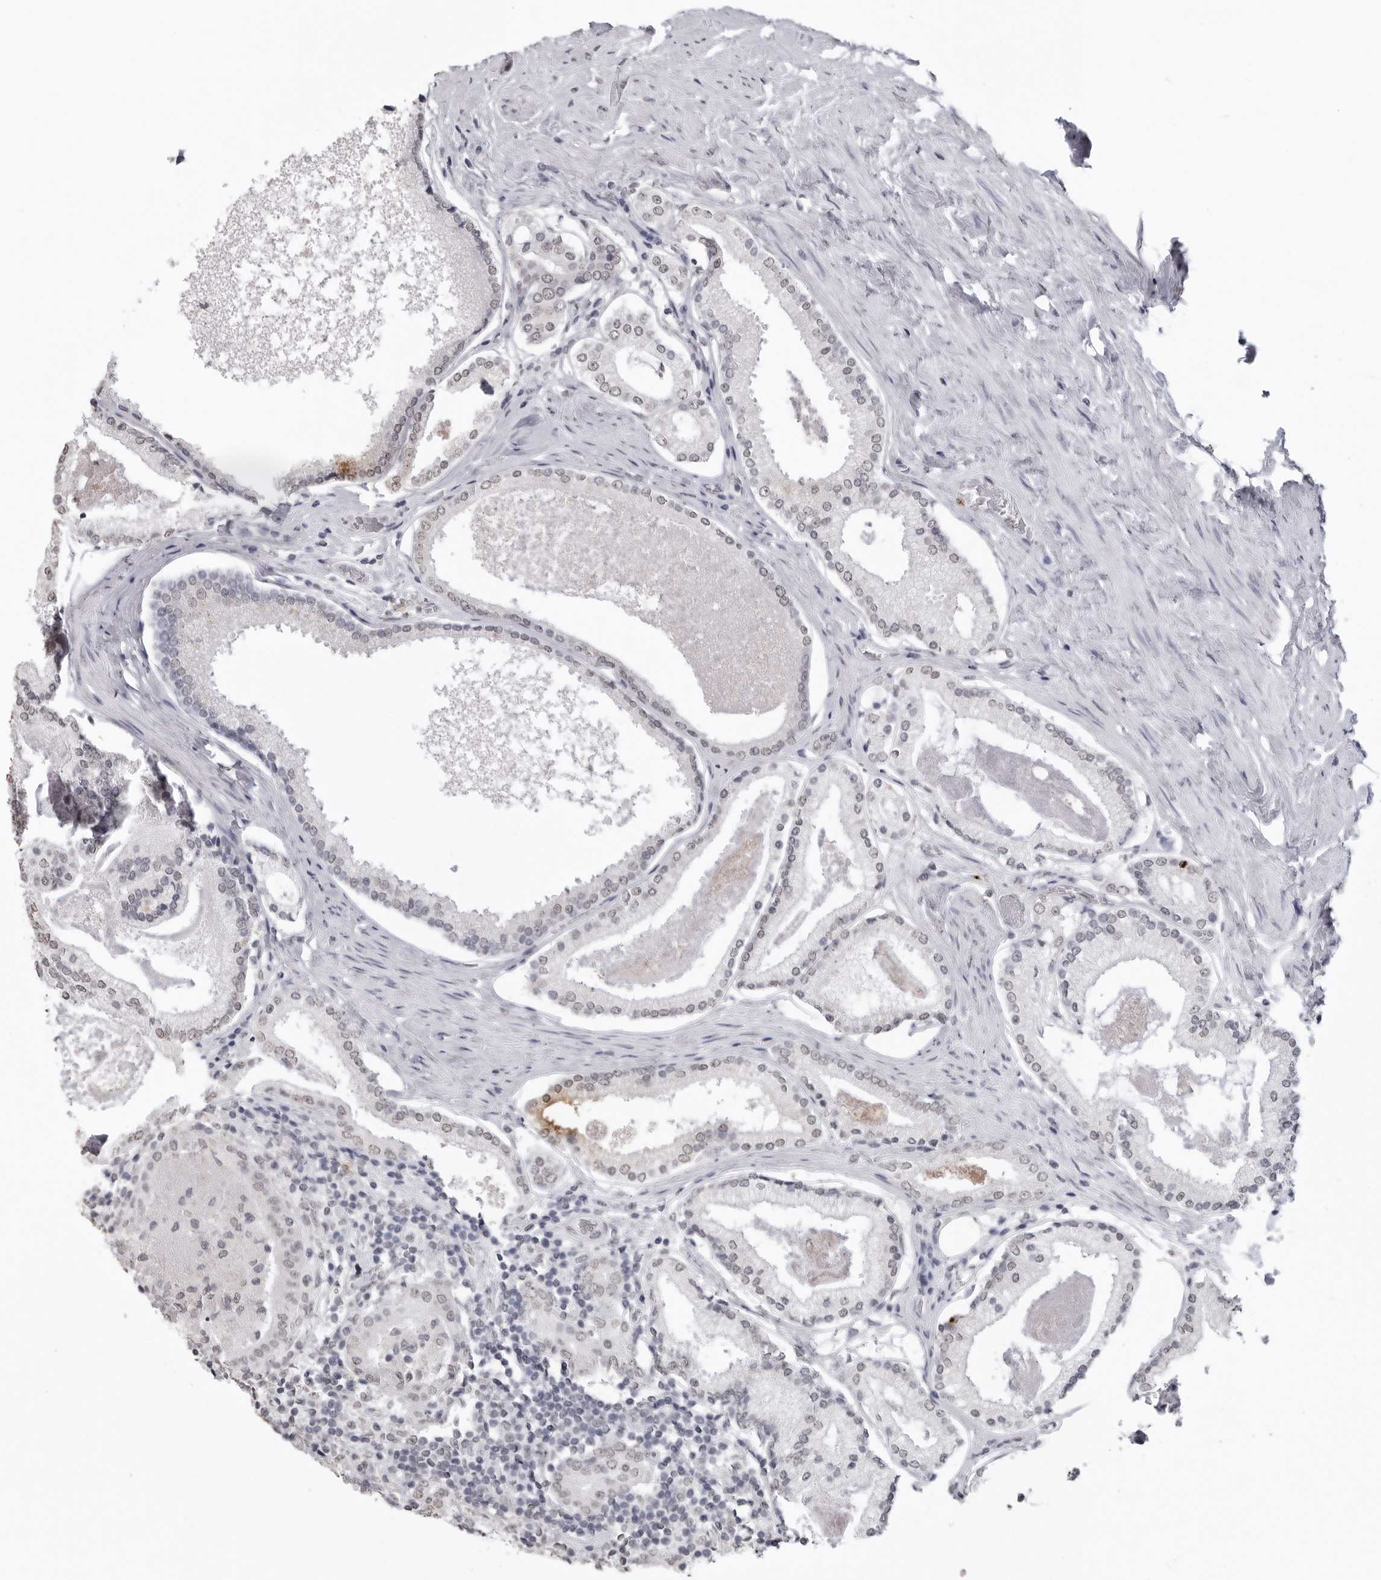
{"staining": {"intensity": "weak", "quantity": "<25%", "location": "nuclear"}, "tissue": "prostate cancer", "cell_type": "Tumor cells", "image_type": "cancer", "snomed": [{"axis": "morphology", "description": "Adenocarcinoma, Low grade"}, {"axis": "topography", "description": "Prostate"}], "caption": "This is an IHC photomicrograph of human prostate cancer. There is no expression in tumor cells.", "gene": "HEPACAM", "patient": {"sex": "male", "age": 71}}